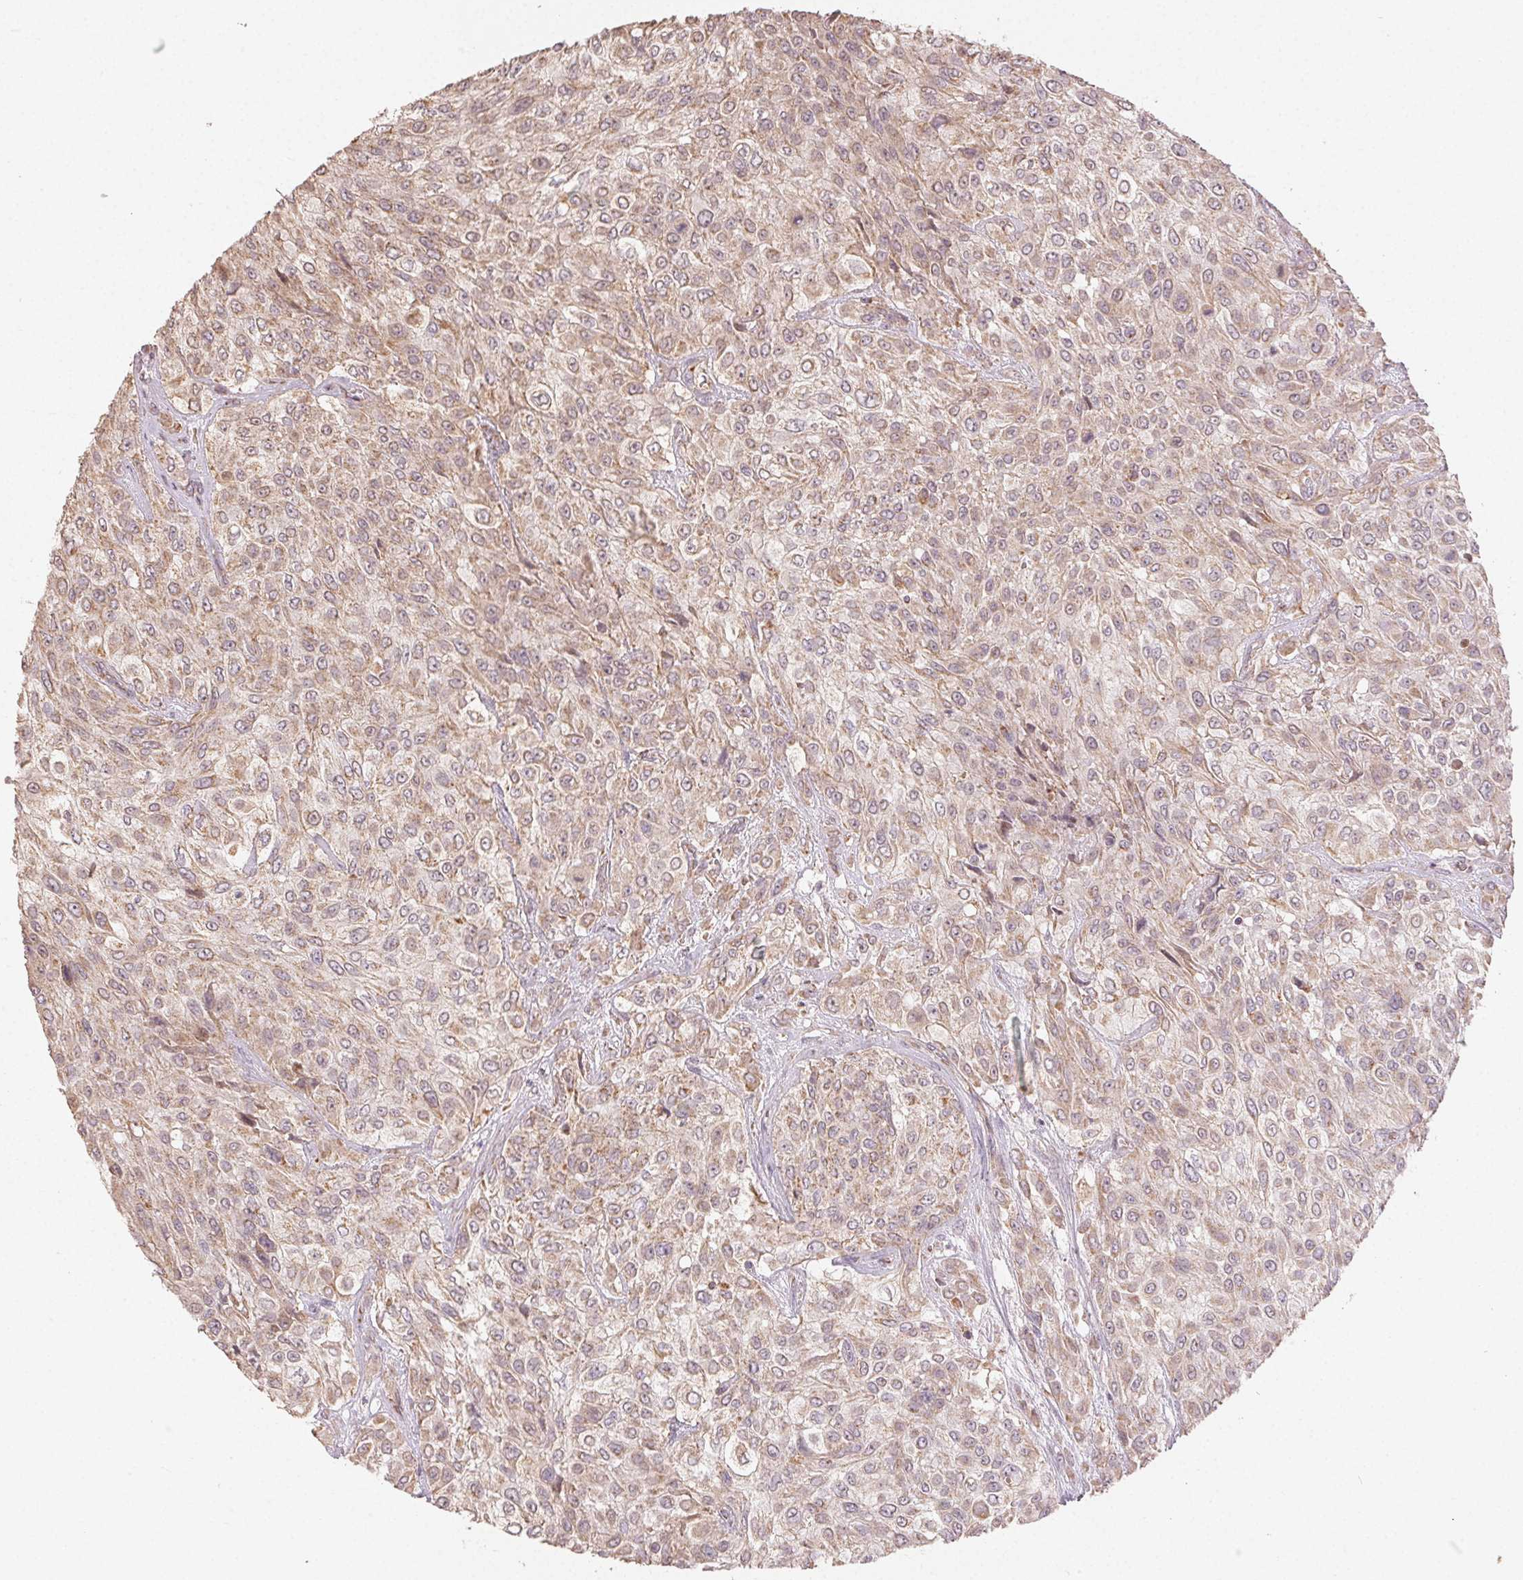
{"staining": {"intensity": "weak", "quantity": ">75%", "location": "cytoplasmic/membranous"}, "tissue": "urothelial cancer", "cell_type": "Tumor cells", "image_type": "cancer", "snomed": [{"axis": "morphology", "description": "Urothelial carcinoma, High grade"}, {"axis": "topography", "description": "Urinary bladder"}], "caption": "The micrograph reveals a brown stain indicating the presence of a protein in the cytoplasmic/membranous of tumor cells in urothelial cancer. The protein is shown in brown color, while the nuclei are stained blue.", "gene": "CLASP1", "patient": {"sex": "male", "age": 57}}